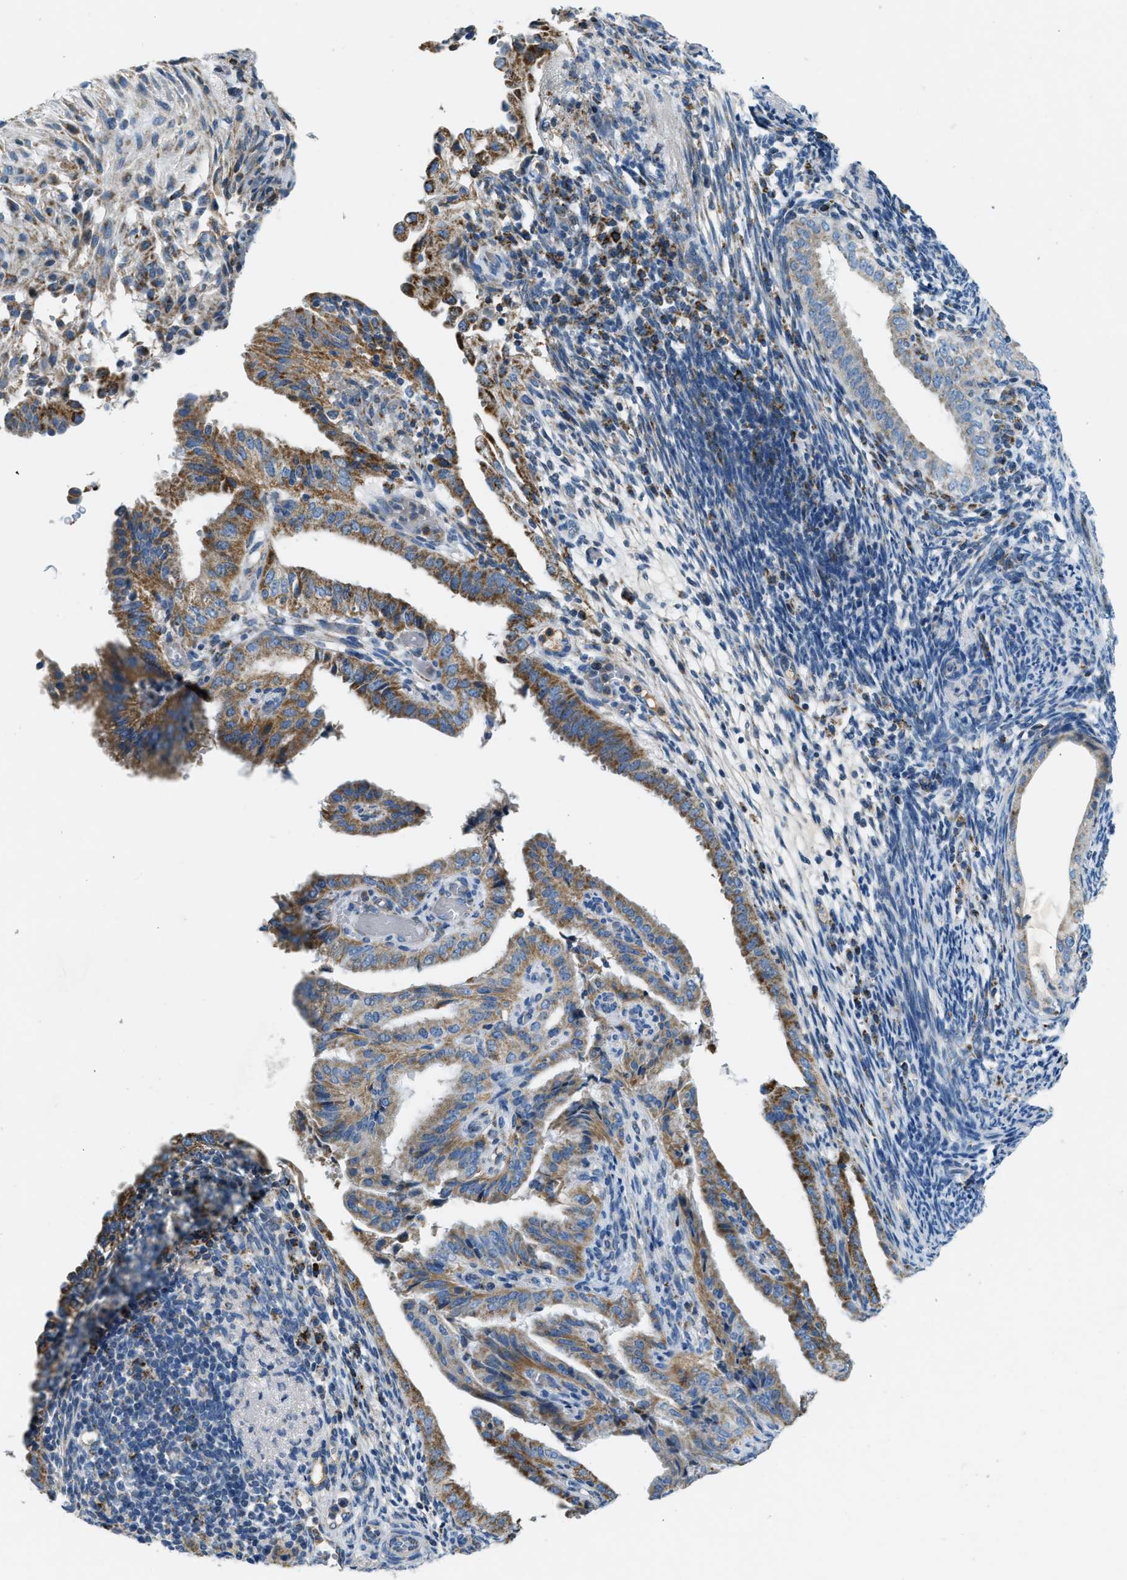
{"staining": {"intensity": "moderate", "quantity": ">75%", "location": "cytoplasmic/membranous"}, "tissue": "endometrial cancer", "cell_type": "Tumor cells", "image_type": "cancer", "snomed": [{"axis": "morphology", "description": "Adenocarcinoma, NOS"}, {"axis": "topography", "description": "Endometrium"}], "caption": "A brown stain labels moderate cytoplasmic/membranous positivity of a protein in human adenocarcinoma (endometrial) tumor cells. (DAB (3,3'-diaminobenzidine) IHC, brown staining for protein, blue staining for nuclei).", "gene": "ACADVL", "patient": {"sex": "female", "age": 58}}